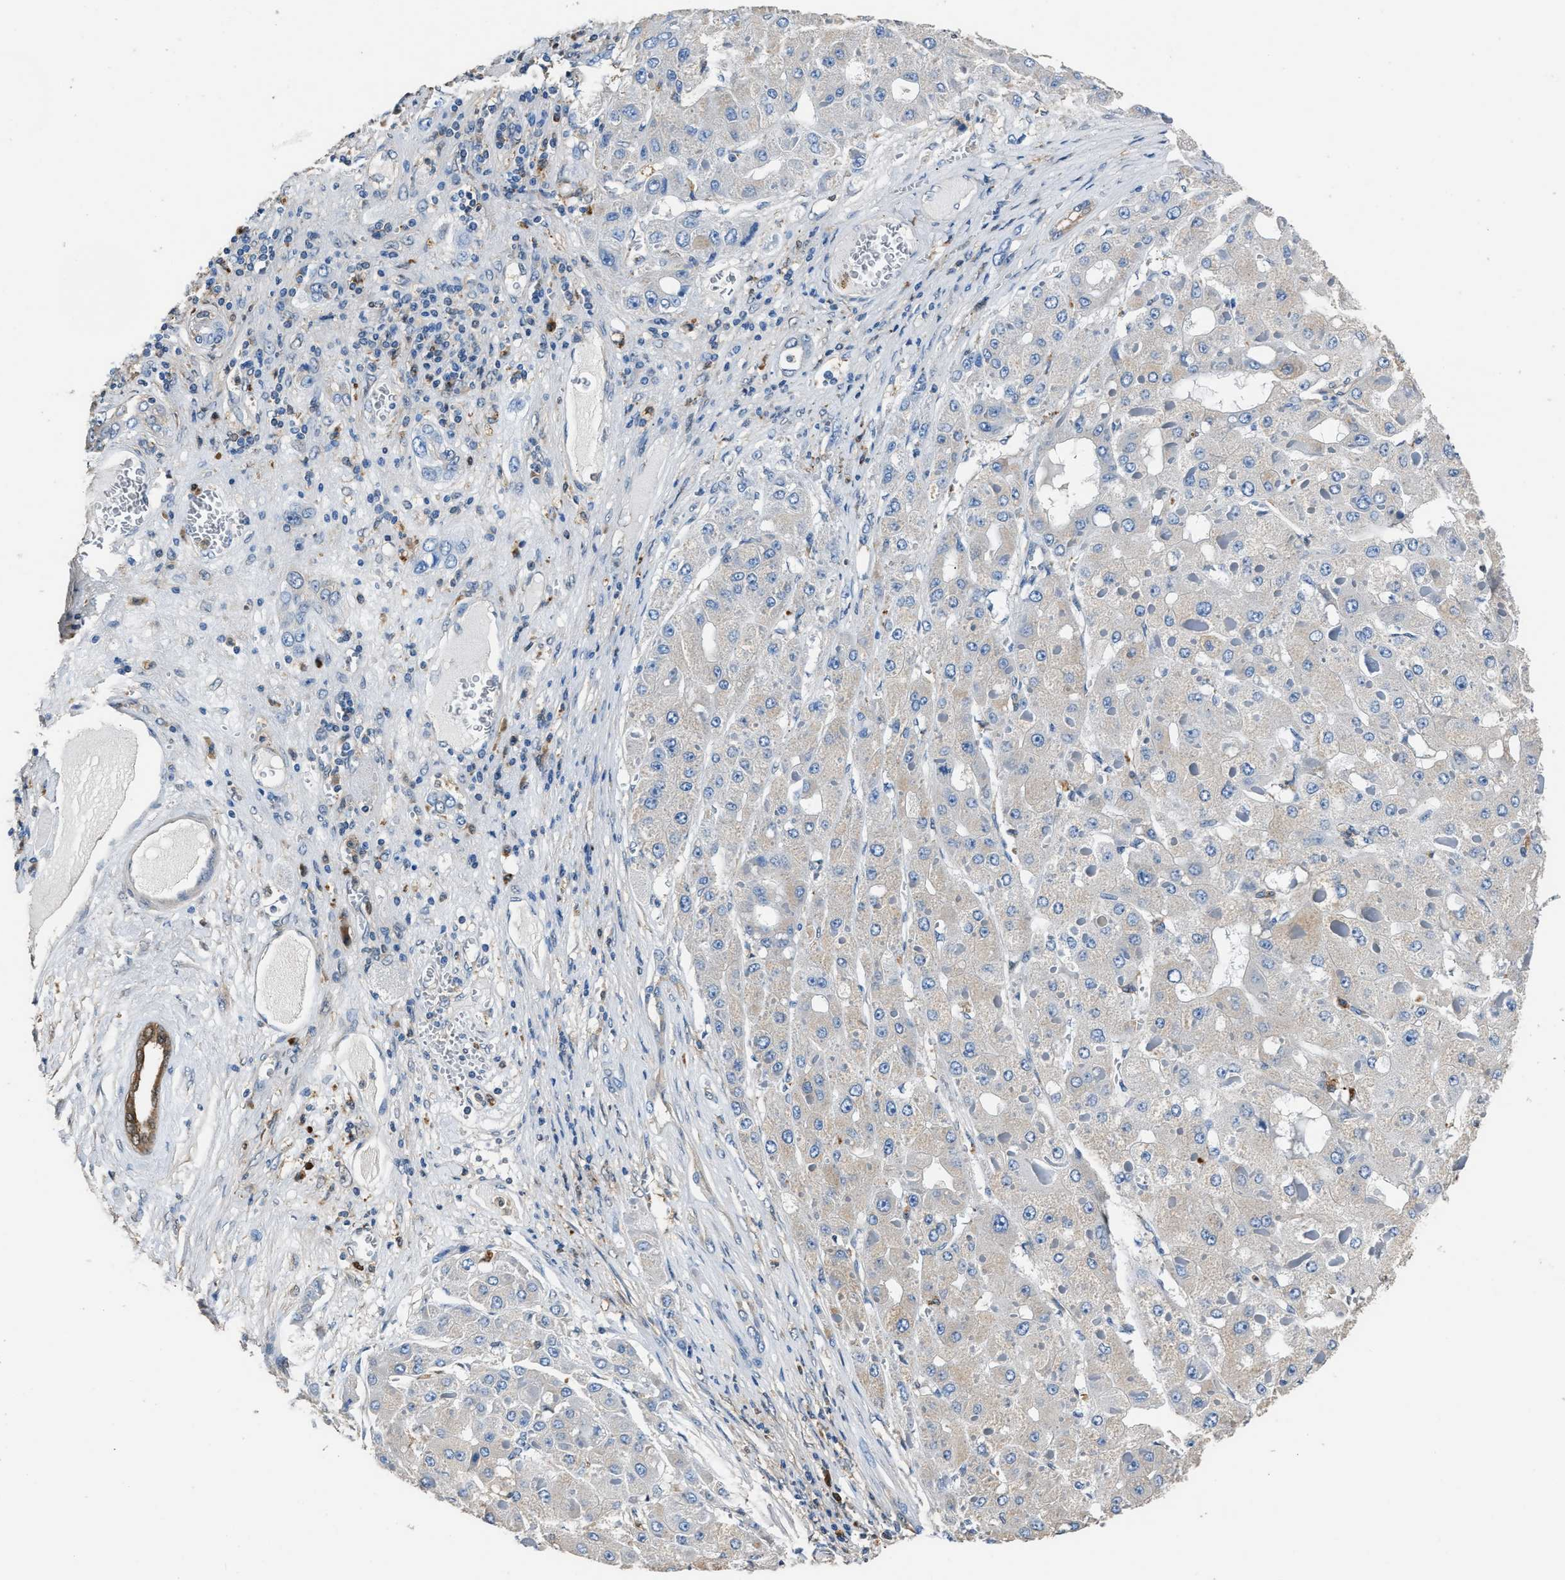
{"staining": {"intensity": "negative", "quantity": "none", "location": "none"}, "tissue": "liver cancer", "cell_type": "Tumor cells", "image_type": "cancer", "snomed": [{"axis": "morphology", "description": "Carcinoma, Hepatocellular, NOS"}, {"axis": "topography", "description": "Liver"}], "caption": "This is a micrograph of immunohistochemistry (IHC) staining of liver cancer, which shows no positivity in tumor cells.", "gene": "GSTP1", "patient": {"sex": "female", "age": 73}}